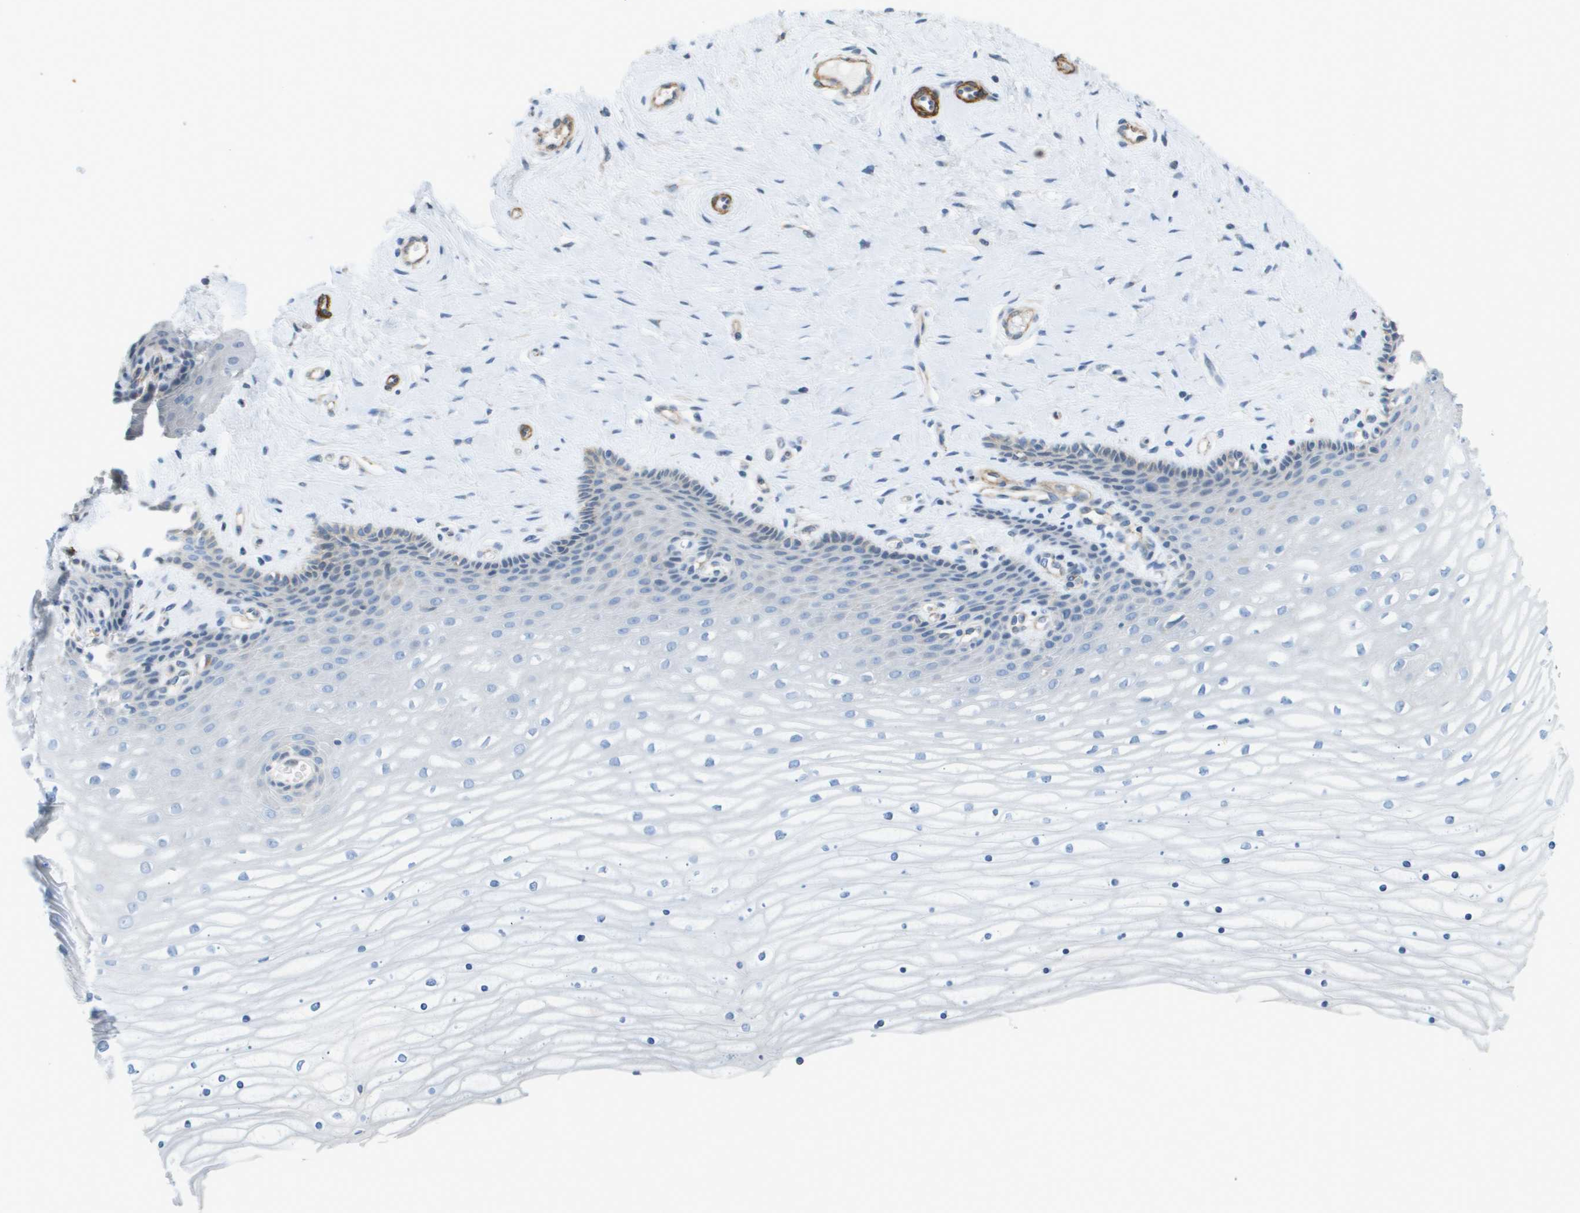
{"staining": {"intensity": "negative", "quantity": "none", "location": "none"}, "tissue": "cervix", "cell_type": "Glandular cells", "image_type": "normal", "snomed": [{"axis": "morphology", "description": "Normal tissue, NOS"}, {"axis": "topography", "description": "Cervix"}], "caption": "Histopathology image shows no significant protein expression in glandular cells of unremarkable cervix. The staining is performed using DAB brown chromogen with nuclei counter-stained in using hematoxylin.", "gene": "MYH11", "patient": {"sex": "female", "age": 39}}